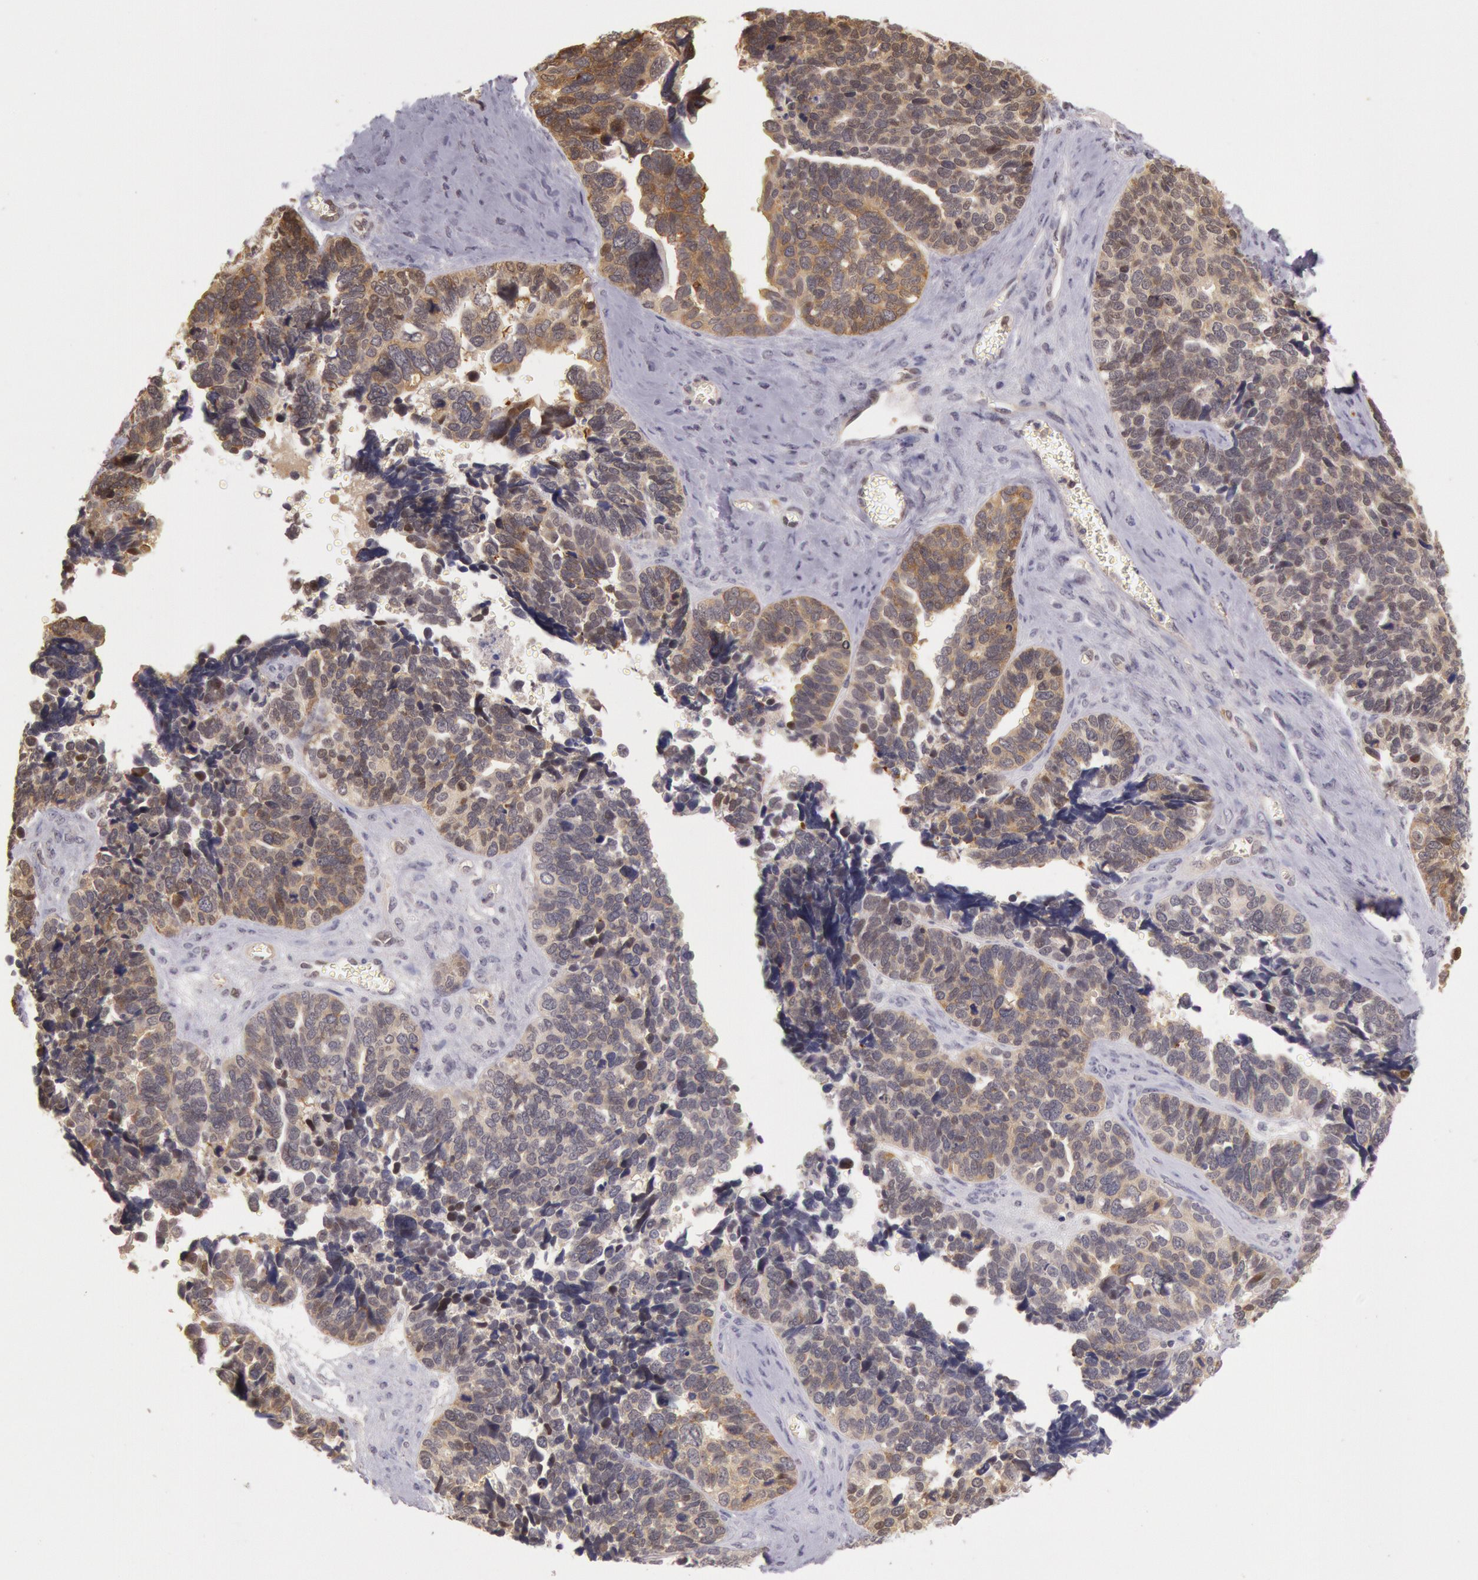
{"staining": {"intensity": "moderate", "quantity": ">75%", "location": "cytoplasmic/membranous,nuclear"}, "tissue": "ovarian cancer", "cell_type": "Tumor cells", "image_type": "cancer", "snomed": [{"axis": "morphology", "description": "Cystadenocarcinoma, serous, NOS"}, {"axis": "topography", "description": "Ovary"}], "caption": "This micrograph displays immunohistochemistry (IHC) staining of human serous cystadenocarcinoma (ovarian), with medium moderate cytoplasmic/membranous and nuclear staining in about >75% of tumor cells.", "gene": "HIF1A", "patient": {"sex": "female", "age": 77}}